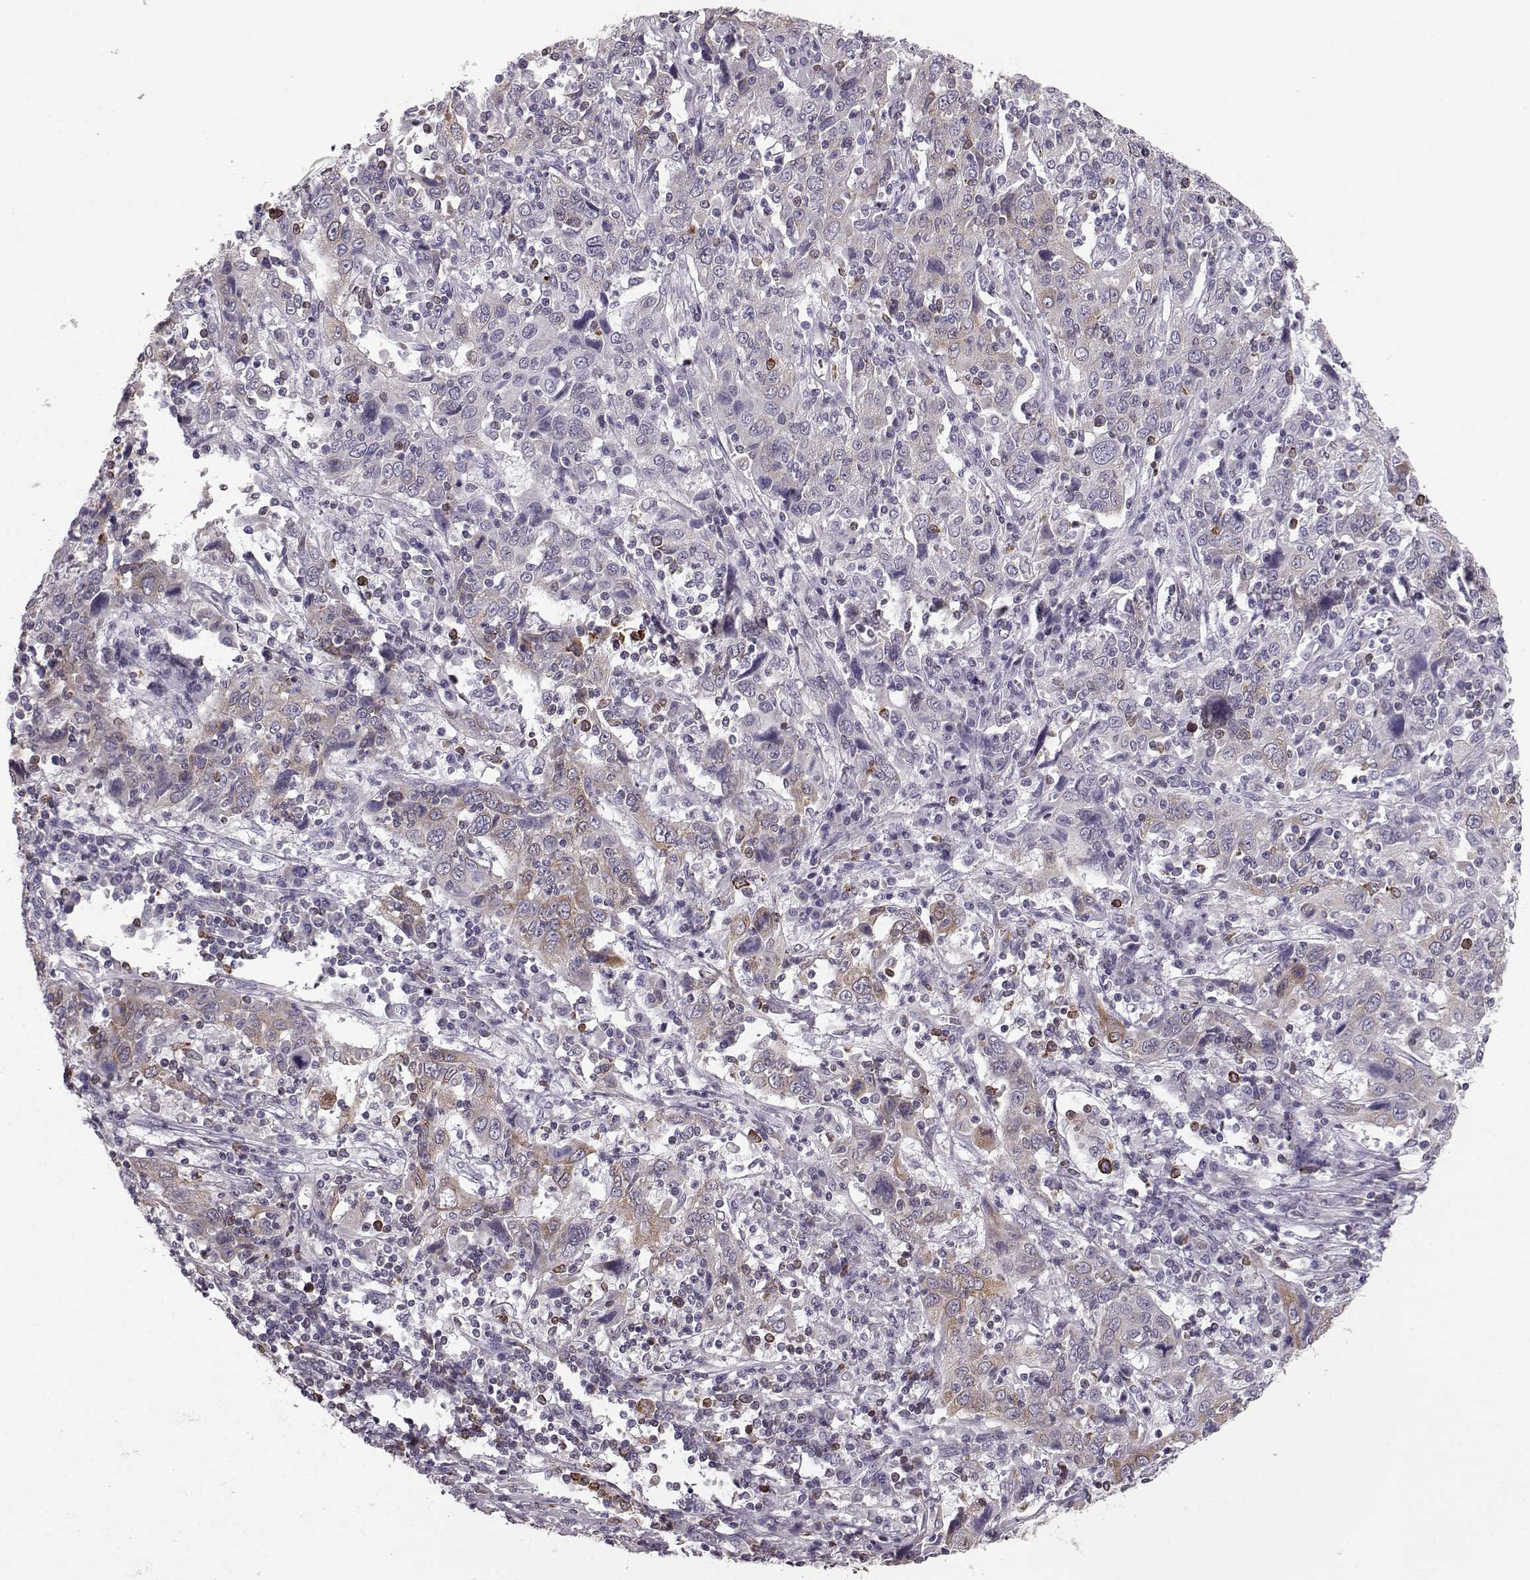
{"staining": {"intensity": "moderate", "quantity": "<25%", "location": "cytoplasmic/membranous"}, "tissue": "cervical cancer", "cell_type": "Tumor cells", "image_type": "cancer", "snomed": [{"axis": "morphology", "description": "Squamous cell carcinoma, NOS"}, {"axis": "topography", "description": "Cervix"}], "caption": "Cervical squamous cell carcinoma tissue reveals moderate cytoplasmic/membranous expression in about <25% of tumor cells (DAB IHC, brown staining for protein, blue staining for nuclei).", "gene": "ELOVL5", "patient": {"sex": "female", "age": 46}}